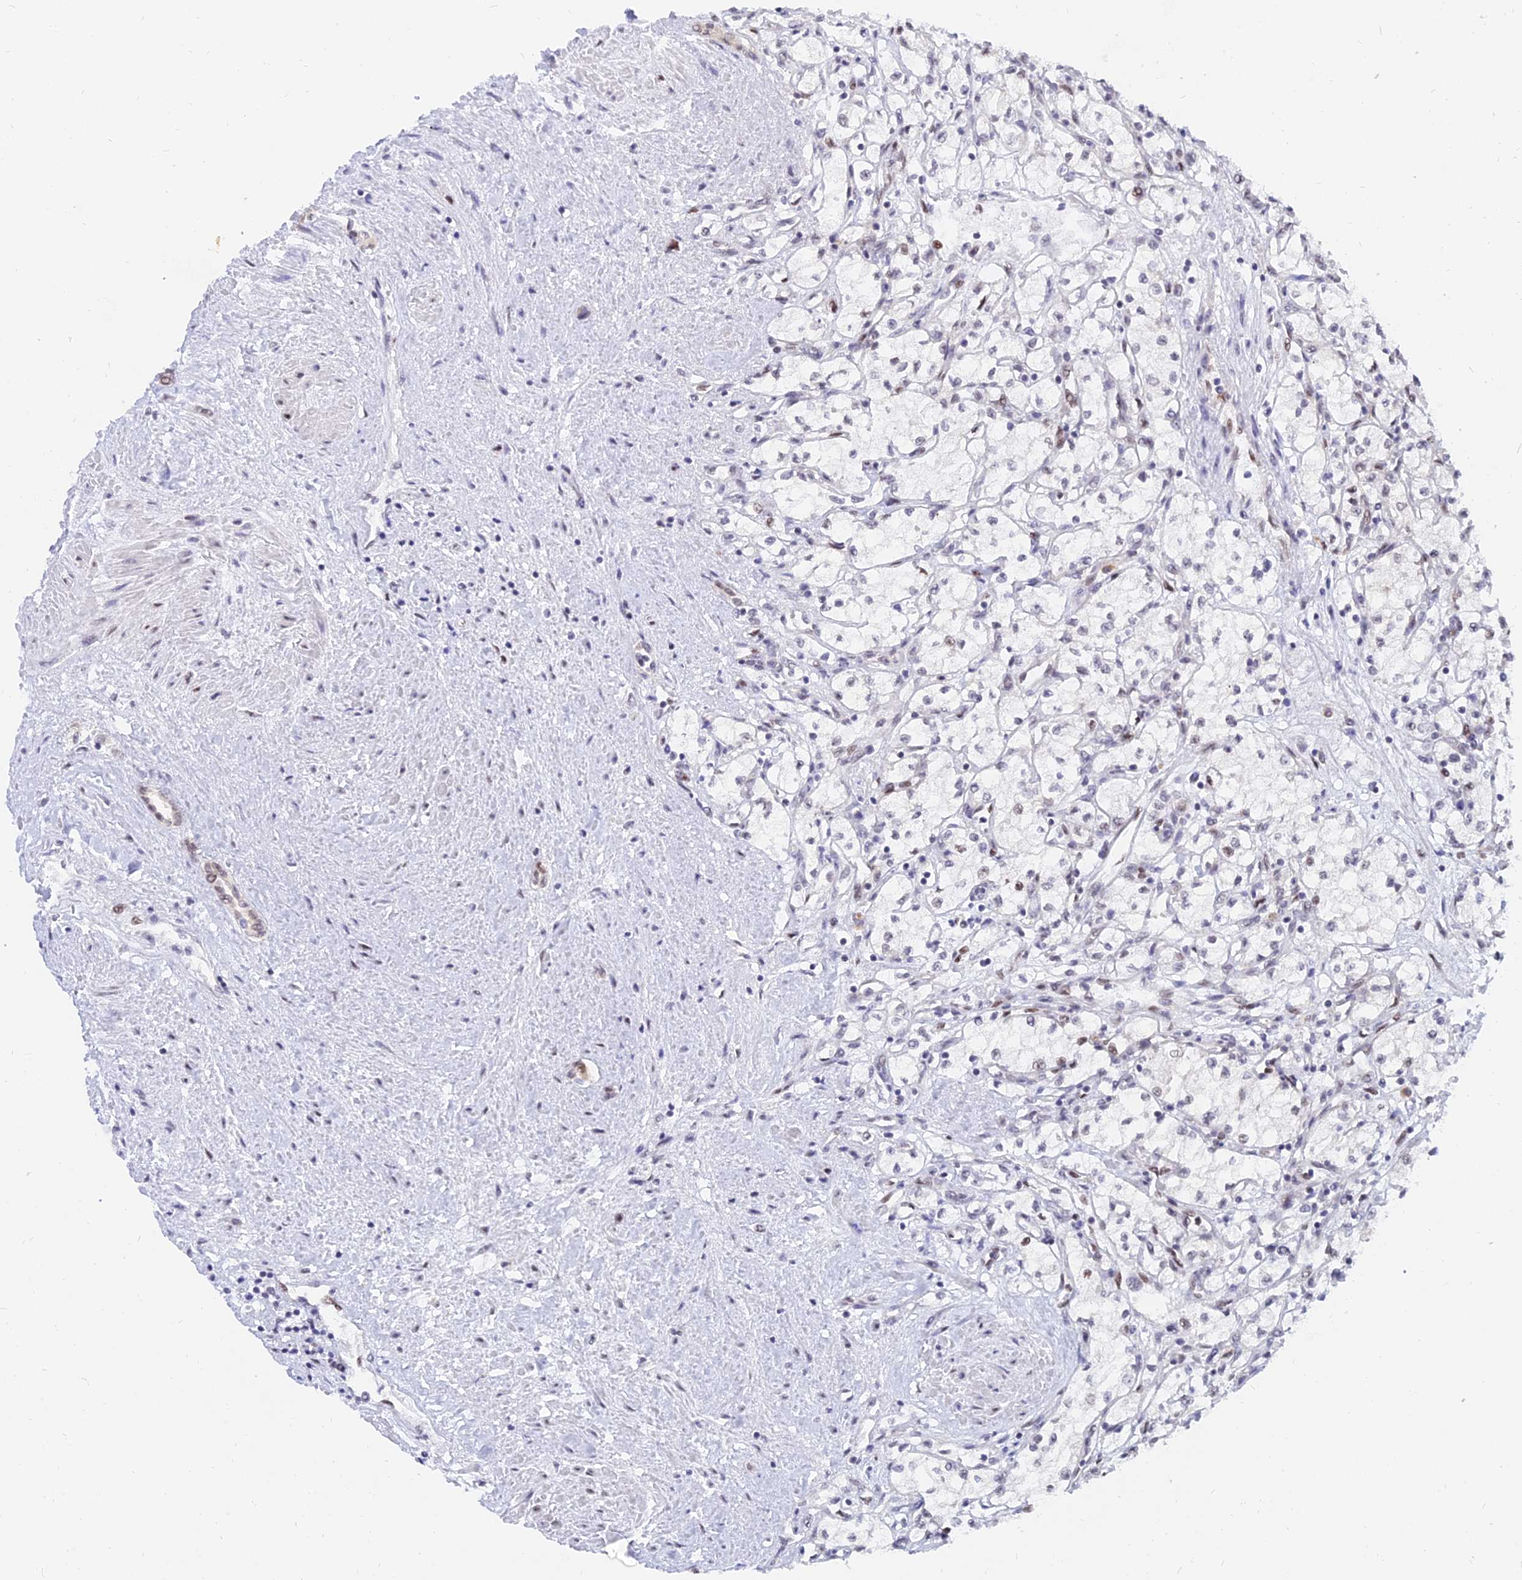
{"staining": {"intensity": "weak", "quantity": "<25%", "location": "nuclear"}, "tissue": "renal cancer", "cell_type": "Tumor cells", "image_type": "cancer", "snomed": [{"axis": "morphology", "description": "Adenocarcinoma, NOS"}, {"axis": "topography", "description": "Kidney"}], "caption": "Tumor cells show no significant protein staining in renal cancer (adenocarcinoma).", "gene": "DPY30", "patient": {"sex": "male", "age": 59}}